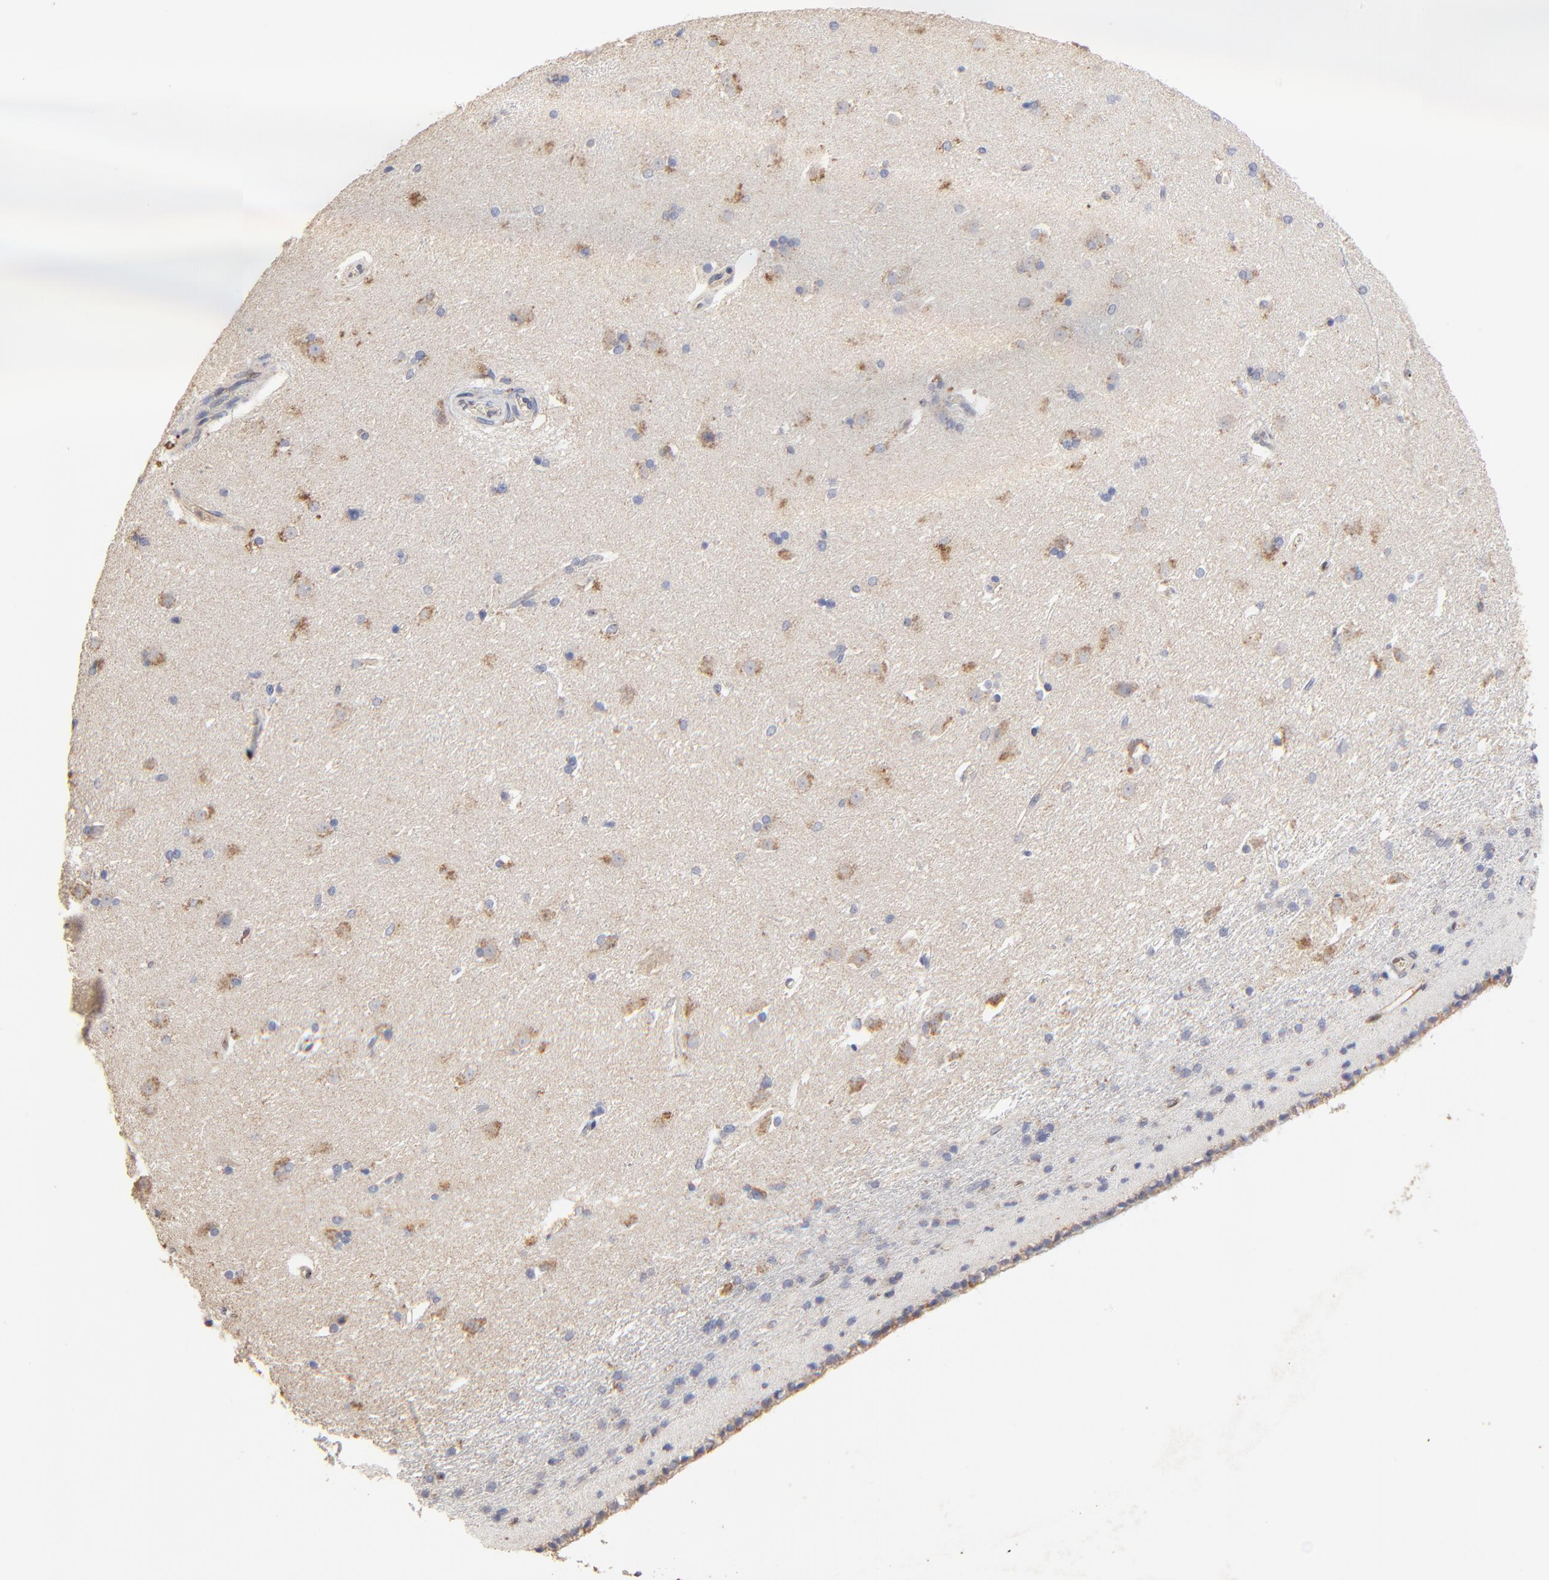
{"staining": {"intensity": "weak", "quantity": "<25%", "location": "cytoplasmic/membranous"}, "tissue": "caudate", "cell_type": "Glial cells", "image_type": "normal", "snomed": [{"axis": "morphology", "description": "Normal tissue, NOS"}, {"axis": "topography", "description": "Lateral ventricle wall"}], "caption": "Immunohistochemistry (IHC) image of unremarkable human caudate stained for a protein (brown), which shows no staining in glial cells.", "gene": "LGALS3", "patient": {"sex": "female", "age": 19}}